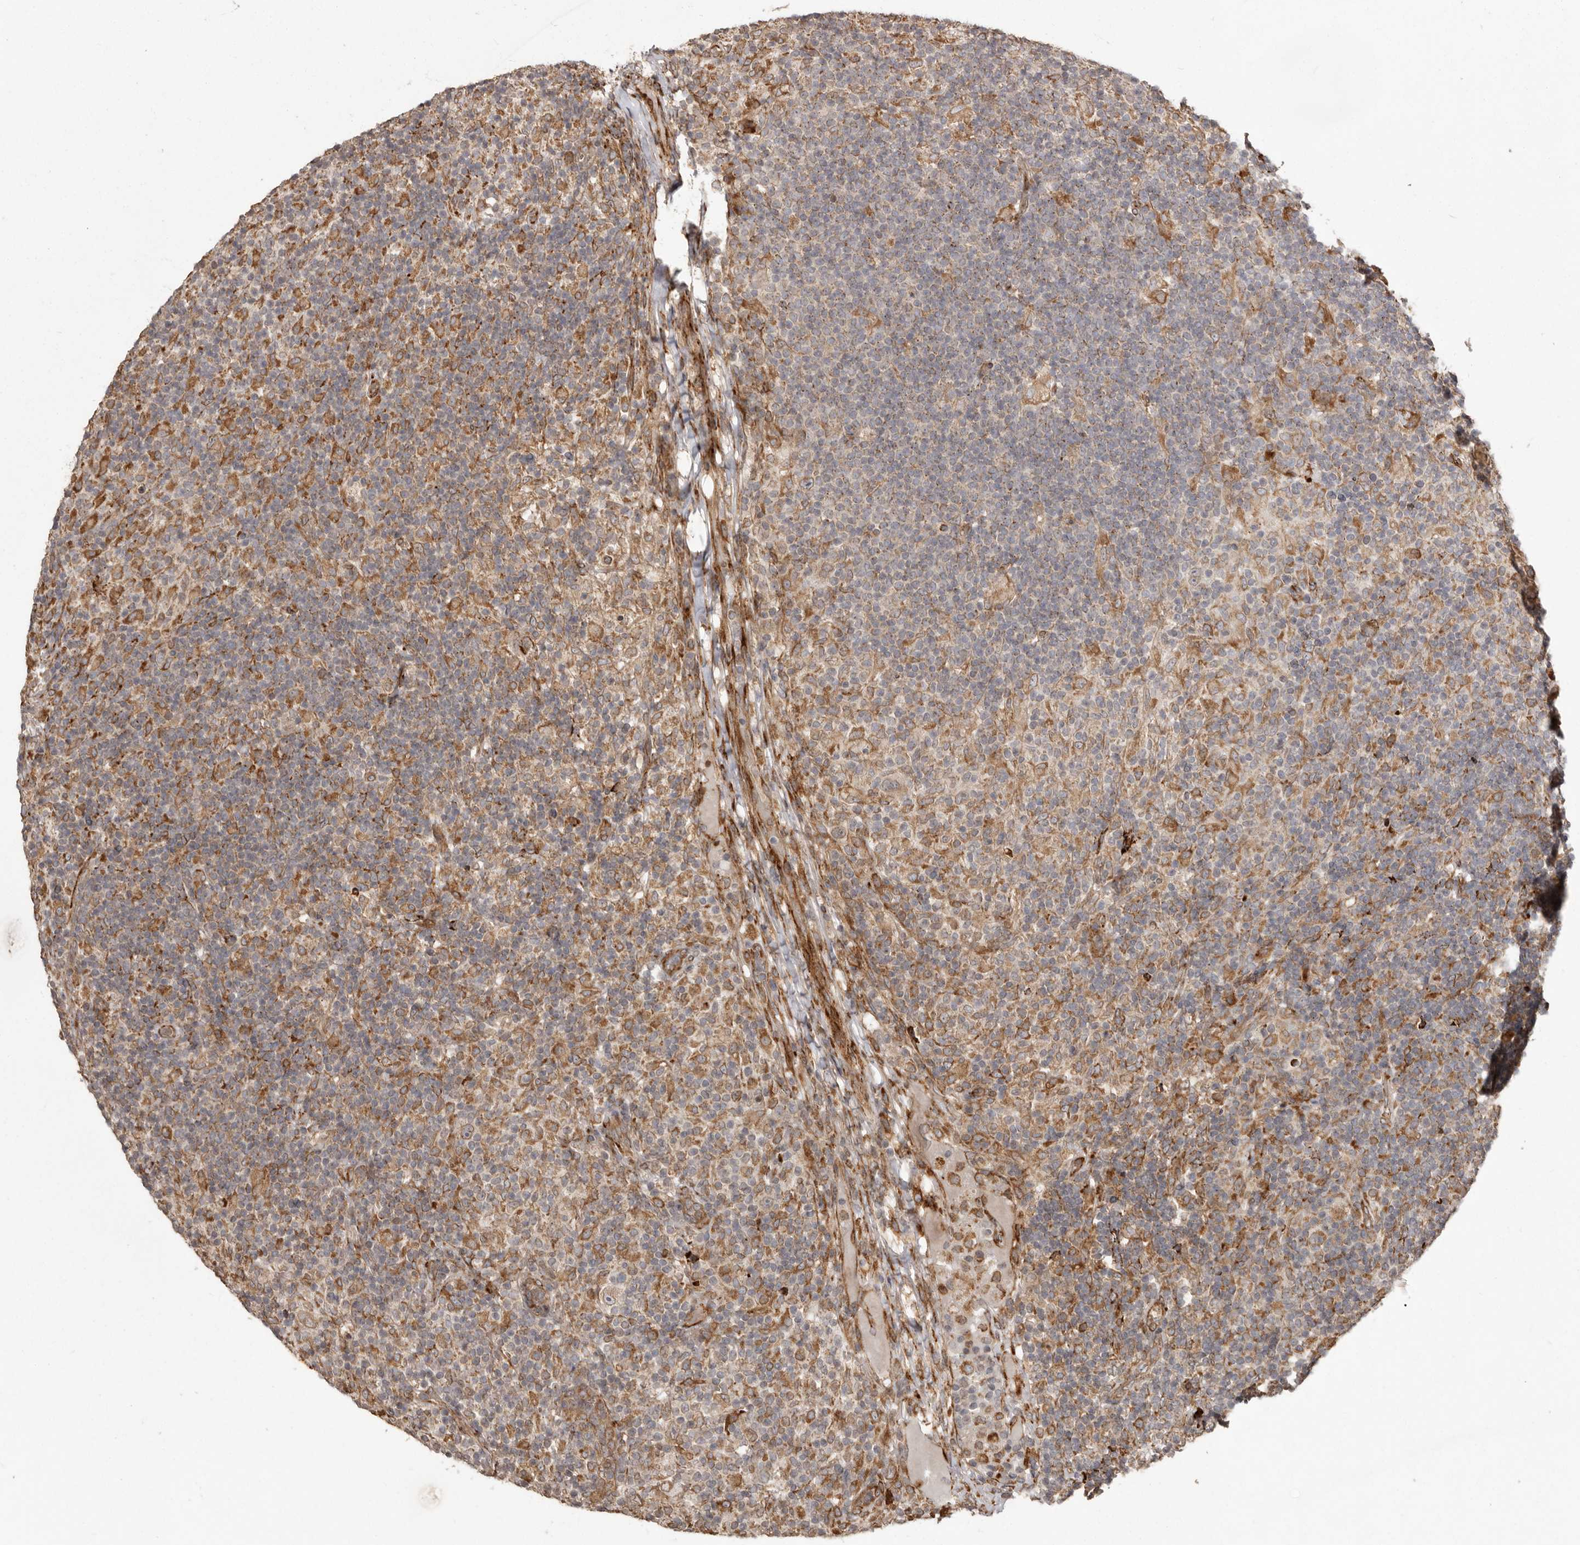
{"staining": {"intensity": "moderate", "quantity": "25%-75%", "location": "cytoplasmic/membranous"}, "tissue": "lymphoma", "cell_type": "Tumor cells", "image_type": "cancer", "snomed": [{"axis": "morphology", "description": "Hodgkin's disease, NOS"}, {"axis": "topography", "description": "Lymph node"}], "caption": "High-power microscopy captured an immunohistochemistry (IHC) image of Hodgkin's disease, revealing moderate cytoplasmic/membranous expression in about 25%-75% of tumor cells.", "gene": "NUP43", "patient": {"sex": "male", "age": 70}}